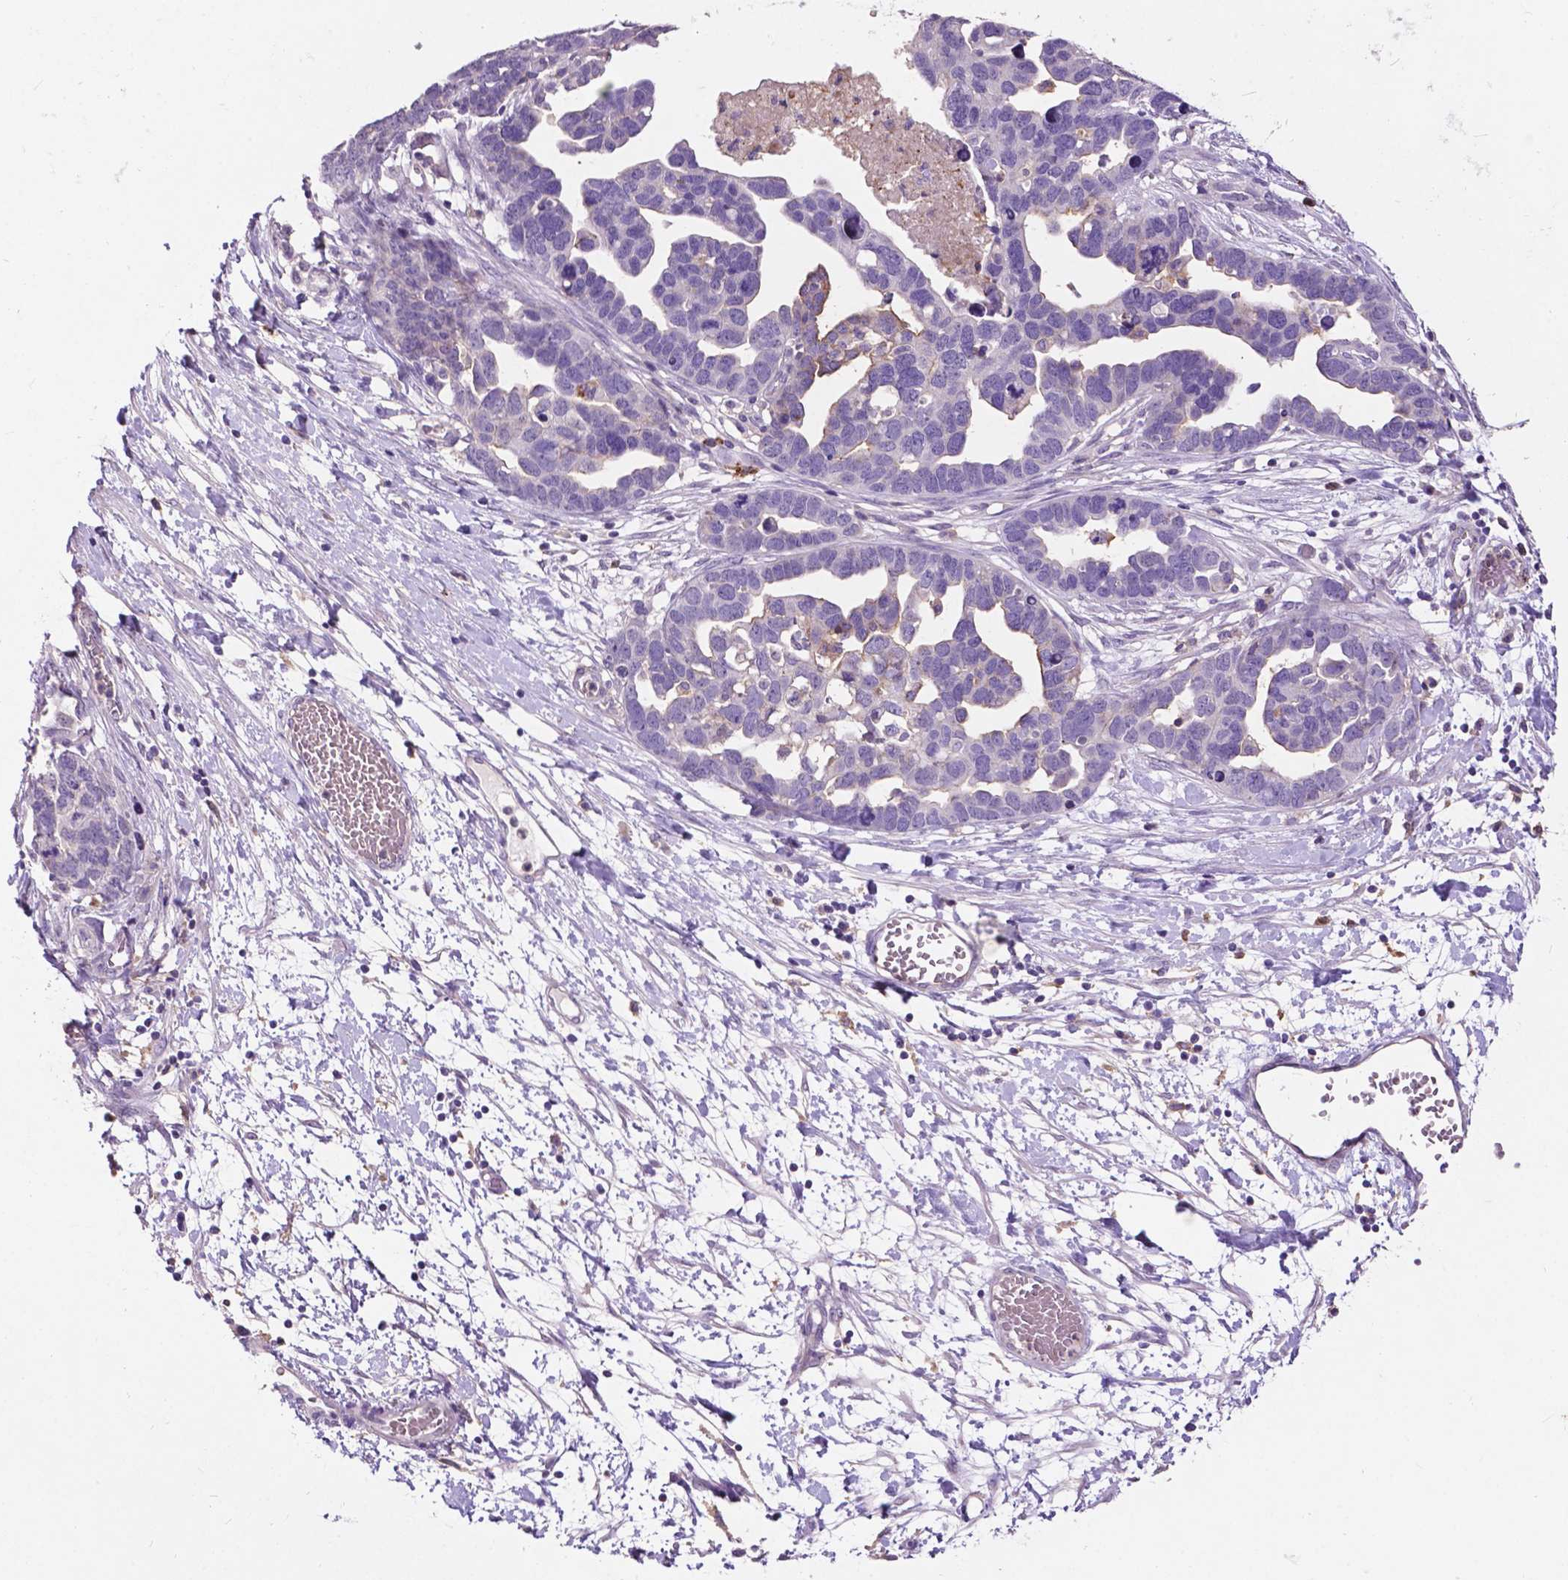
{"staining": {"intensity": "negative", "quantity": "none", "location": "none"}, "tissue": "ovarian cancer", "cell_type": "Tumor cells", "image_type": "cancer", "snomed": [{"axis": "morphology", "description": "Cystadenocarcinoma, serous, NOS"}, {"axis": "topography", "description": "Ovary"}], "caption": "High power microscopy image of an IHC image of ovarian cancer (serous cystadenocarcinoma), revealing no significant staining in tumor cells.", "gene": "PLSCR1", "patient": {"sex": "female", "age": 54}}